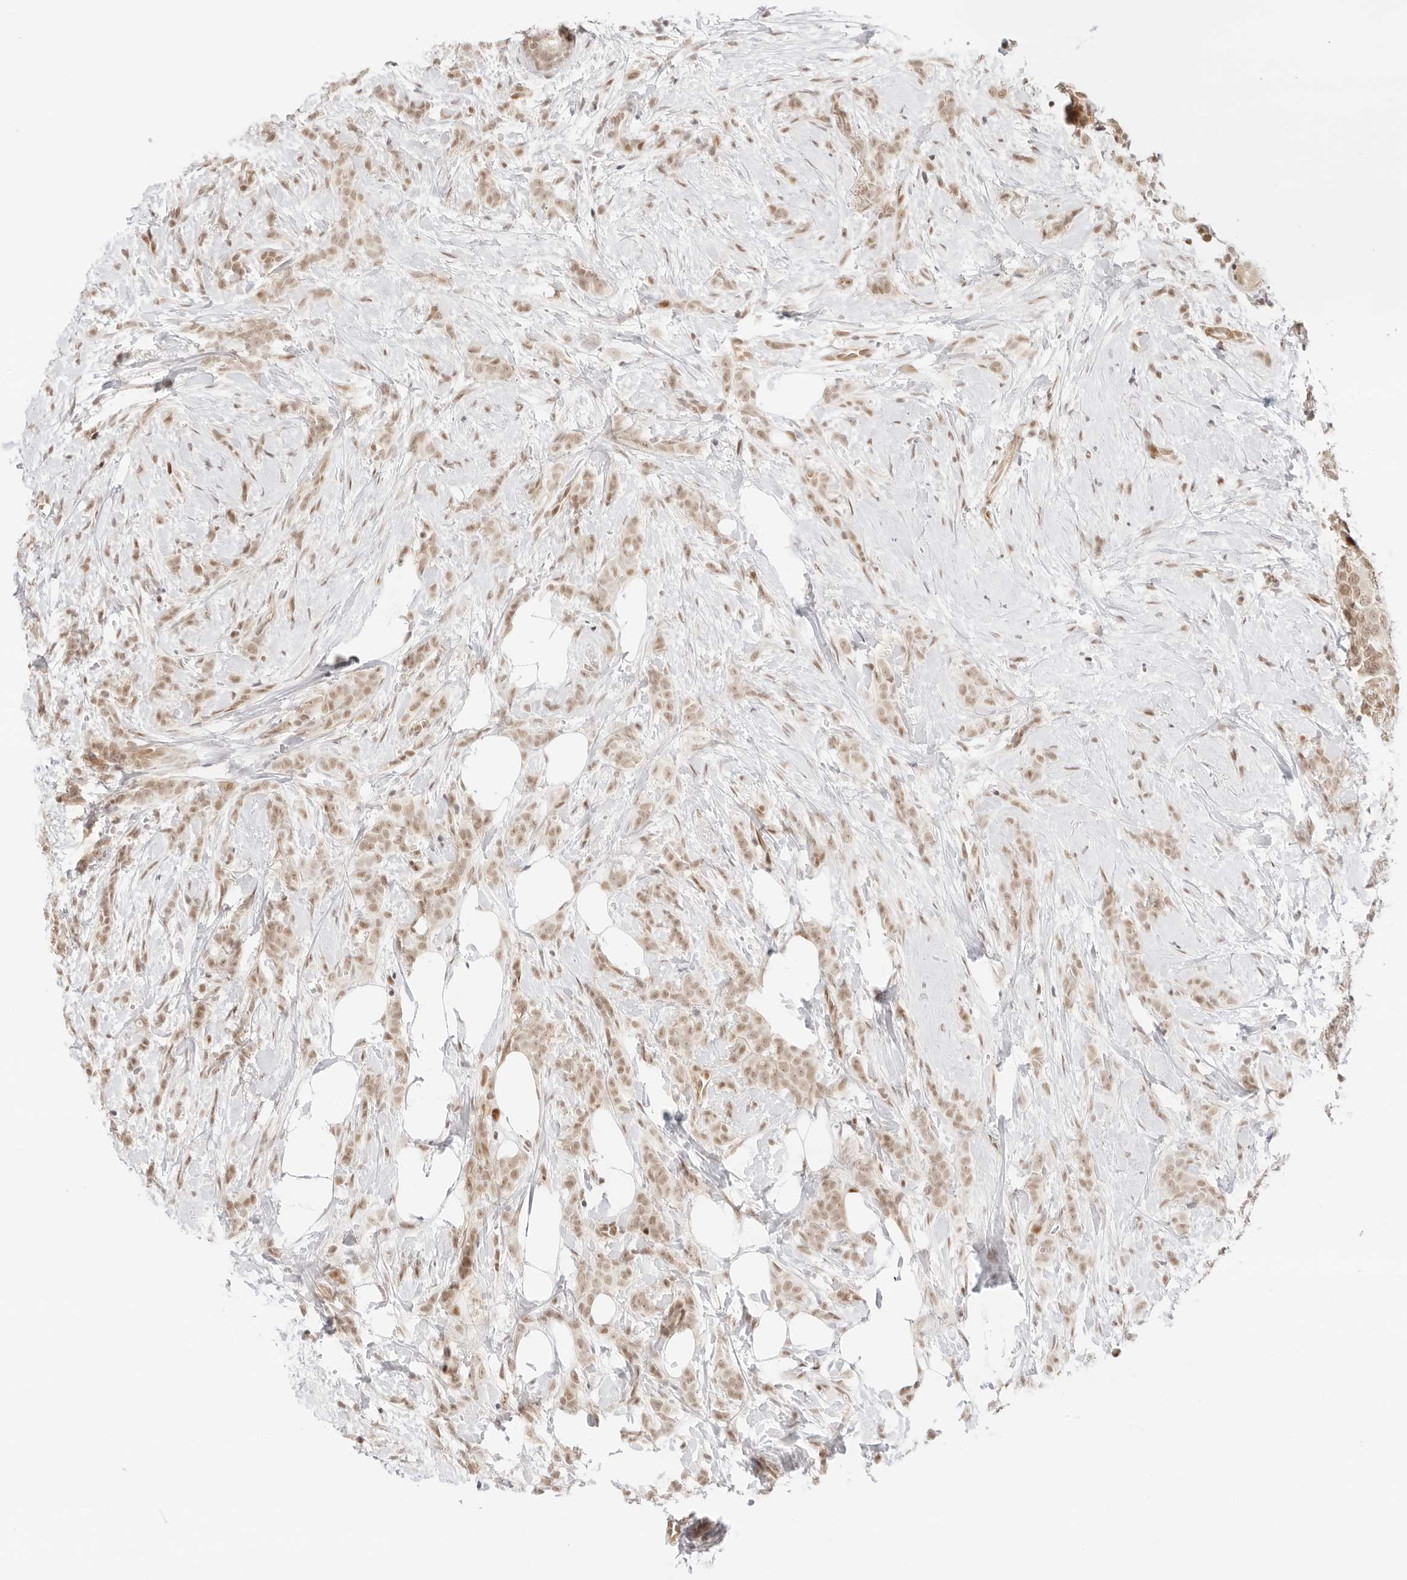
{"staining": {"intensity": "moderate", "quantity": ">75%", "location": "nuclear"}, "tissue": "breast cancer", "cell_type": "Tumor cells", "image_type": "cancer", "snomed": [{"axis": "morphology", "description": "Lobular carcinoma, in situ"}, {"axis": "morphology", "description": "Lobular carcinoma"}, {"axis": "topography", "description": "Breast"}], "caption": "There is medium levels of moderate nuclear staining in tumor cells of breast cancer (lobular carcinoma), as demonstrated by immunohistochemical staining (brown color).", "gene": "ITGA6", "patient": {"sex": "female", "age": 41}}